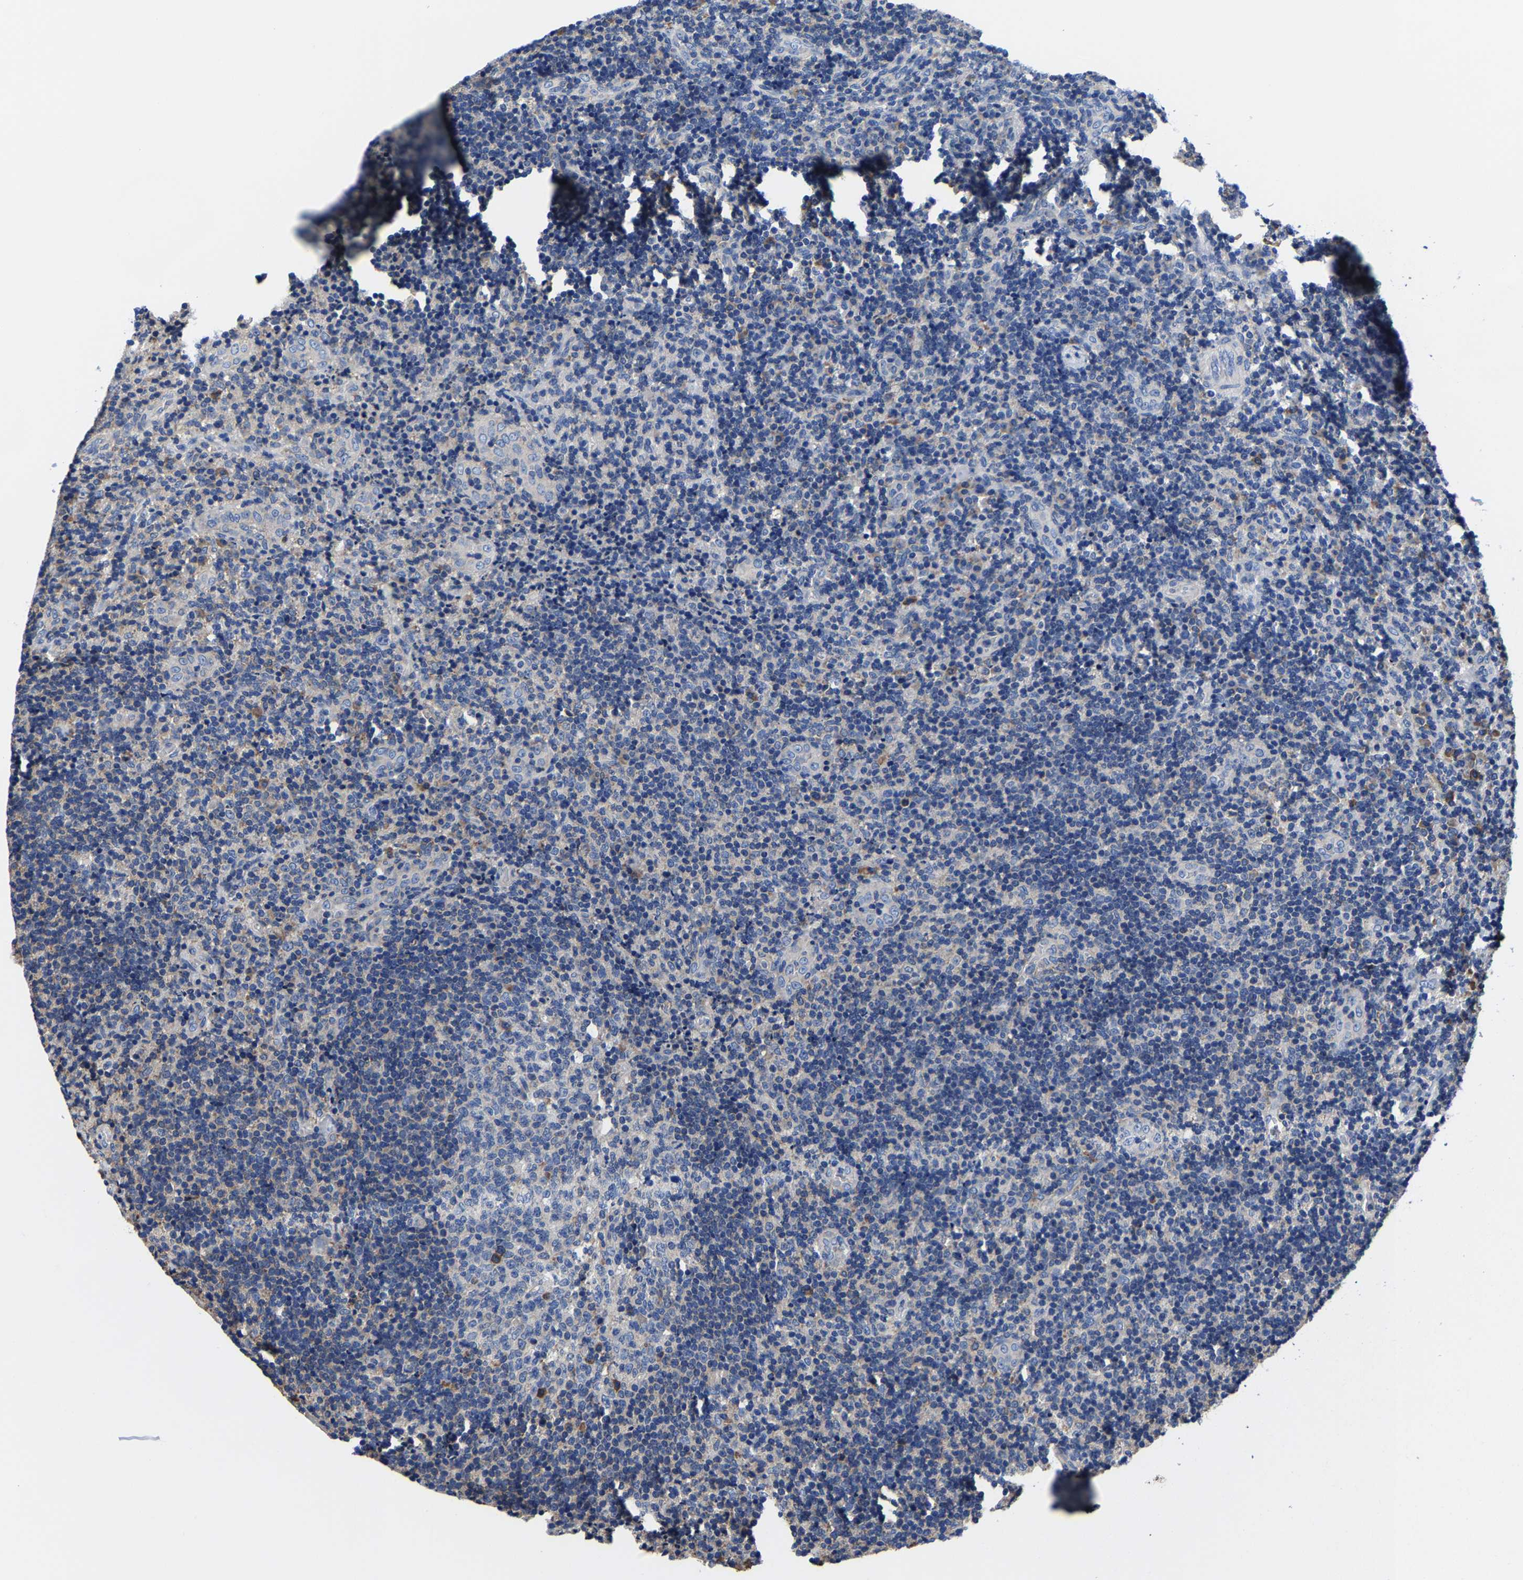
{"staining": {"intensity": "negative", "quantity": "none", "location": "none"}, "tissue": "lymphoma", "cell_type": "Tumor cells", "image_type": "cancer", "snomed": [{"axis": "morphology", "description": "Malignant lymphoma, non-Hodgkin's type, High grade"}, {"axis": "topography", "description": "Tonsil"}], "caption": "Tumor cells are negative for protein expression in human lymphoma. (IHC, brightfield microscopy, high magnification).", "gene": "SRPK2", "patient": {"sex": "female", "age": 36}}